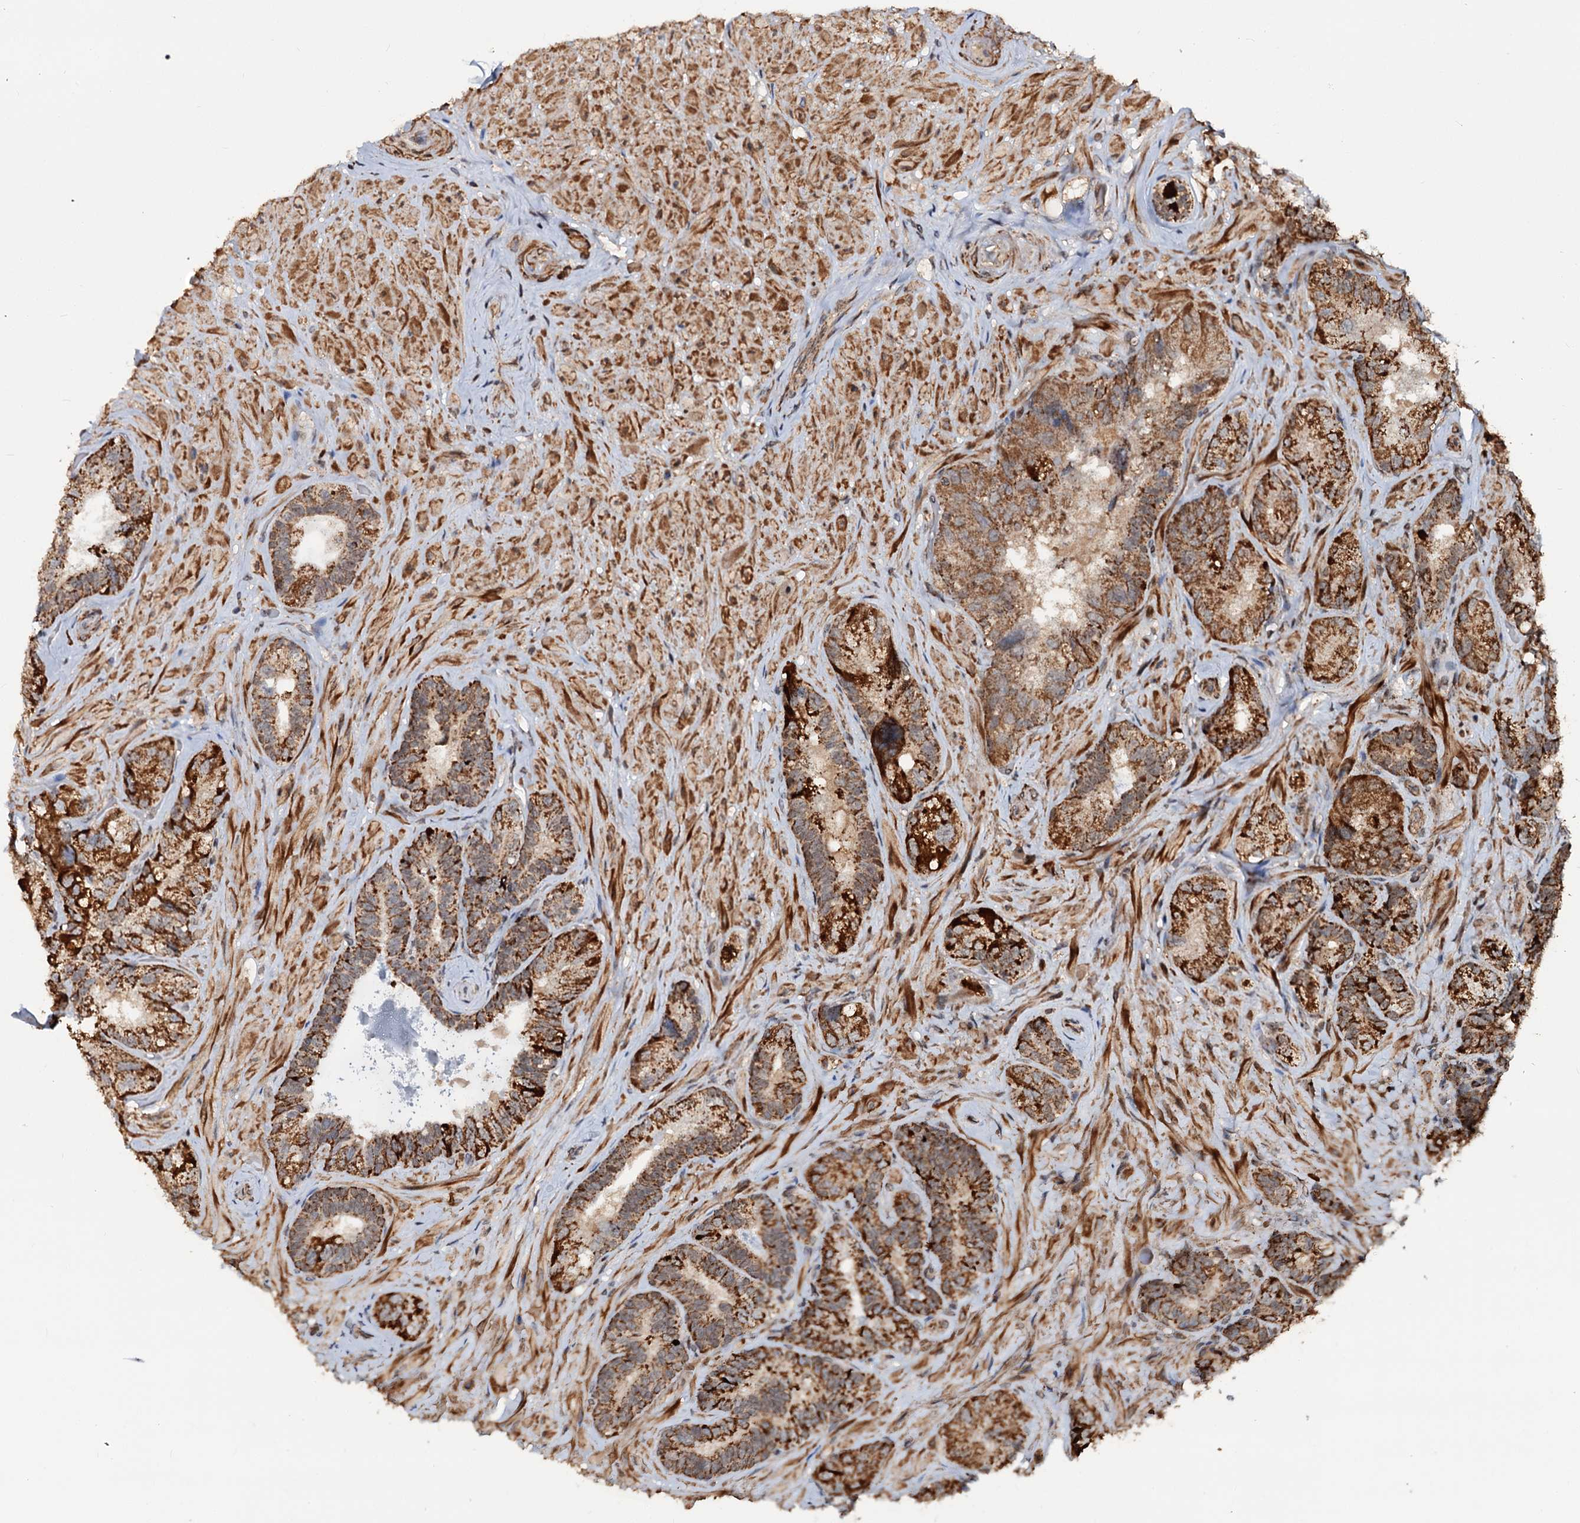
{"staining": {"intensity": "strong", "quantity": ">75%", "location": "cytoplasmic/membranous"}, "tissue": "seminal vesicle", "cell_type": "Glandular cells", "image_type": "normal", "snomed": [{"axis": "morphology", "description": "Normal tissue, NOS"}, {"axis": "topography", "description": "Prostate and seminal vesicle, NOS"}, {"axis": "topography", "description": "Prostate"}, {"axis": "topography", "description": "Seminal veicle"}], "caption": "Immunohistochemistry (IHC) staining of unremarkable seminal vesicle, which demonstrates high levels of strong cytoplasmic/membranous staining in approximately >75% of glandular cells indicating strong cytoplasmic/membranous protein staining. The staining was performed using DAB (brown) for protein detection and nuclei were counterstained in hematoxylin (blue).", "gene": "CEP76", "patient": {"sex": "male", "age": 67}}